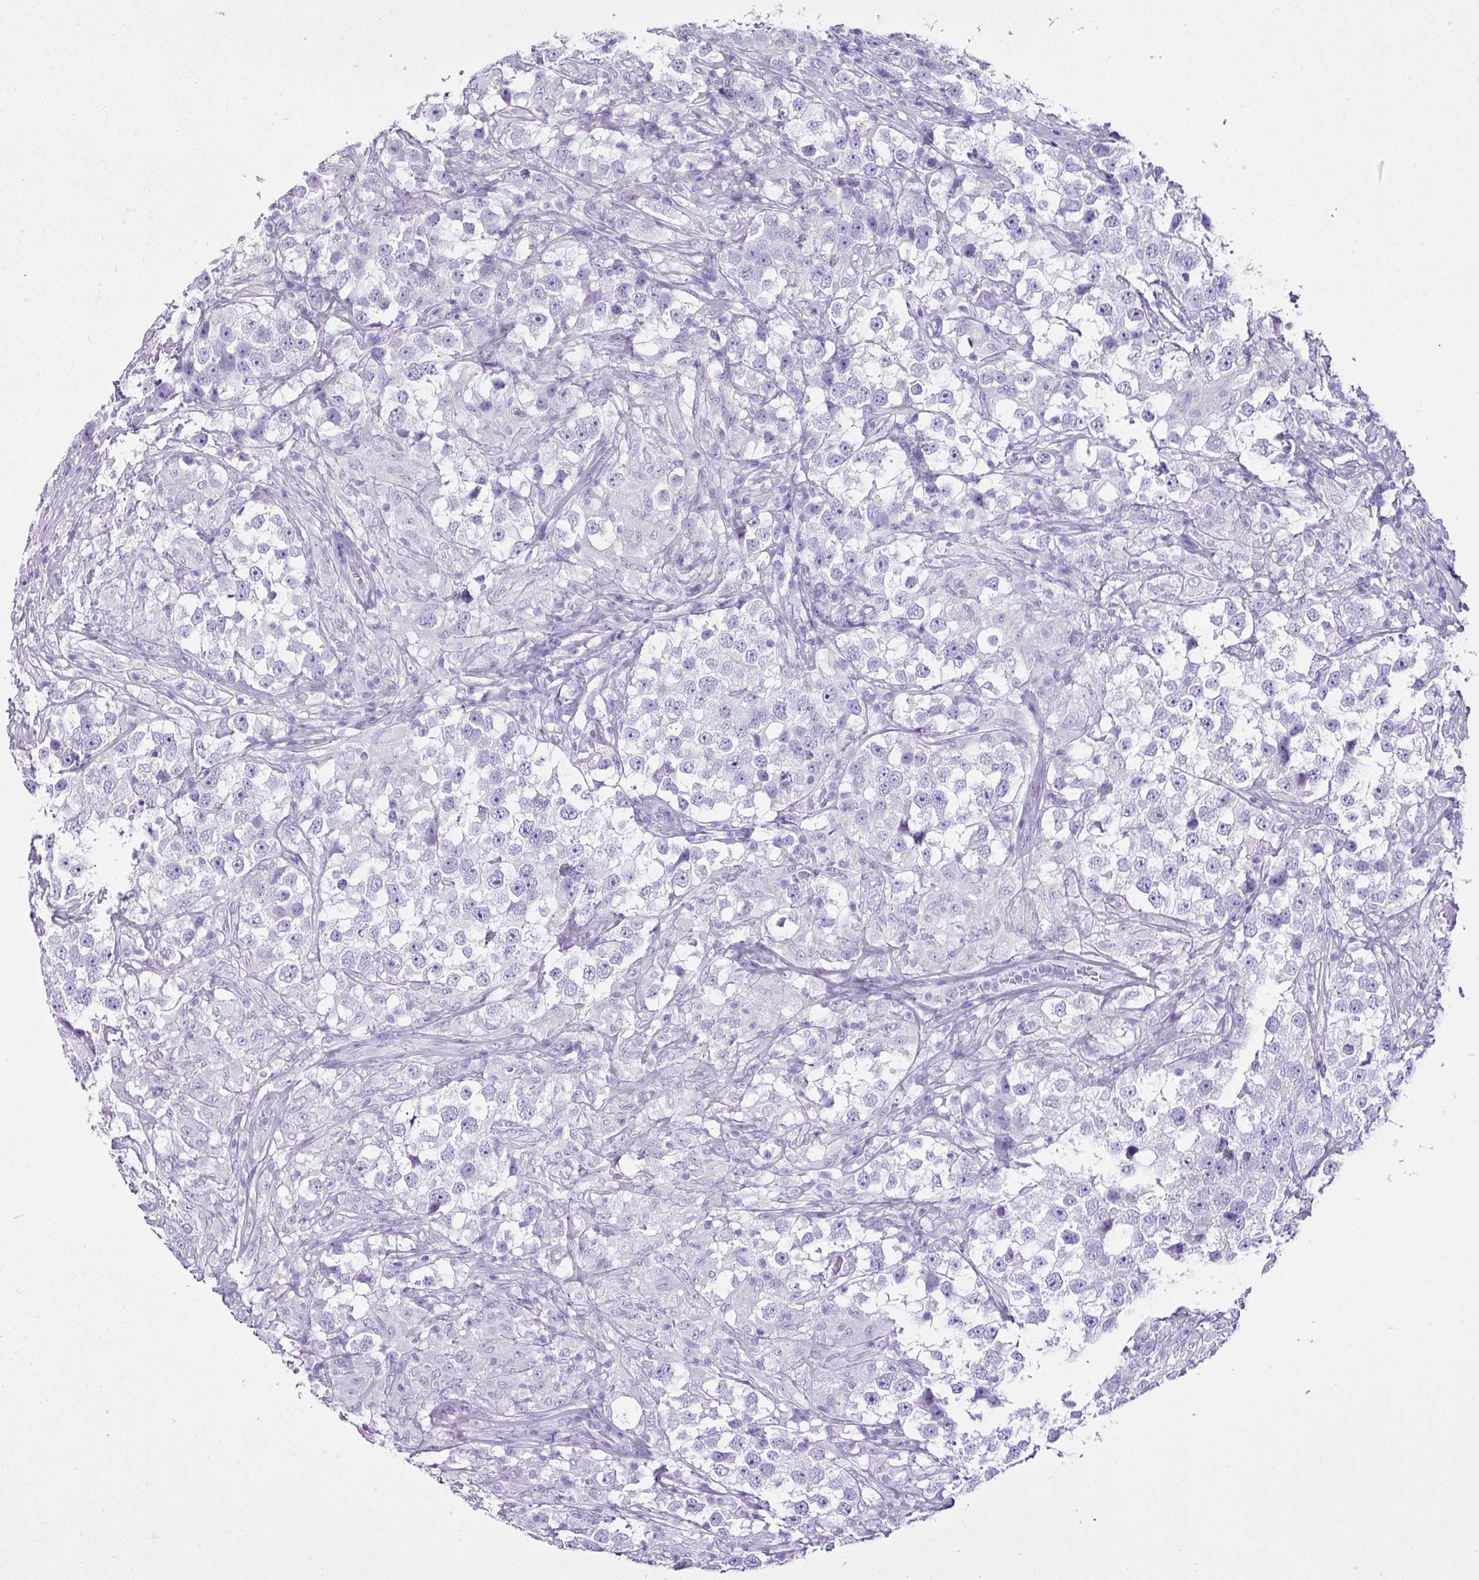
{"staining": {"intensity": "negative", "quantity": "none", "location": "none"}, "tissue": "testis cancer", "cell_type": "Tumor cells", "image_type": "cancer", "snomed": [{"axis": "morphology", "description": "Seminoma, NOS"}, {"axis": "topography", "description": "Testis"}], "caption": "Tumor cells show no significant protein staining in testis cancer (seminoma). (DAB (3,3'-diaminobenzidine) immunohistochemistry visualized using brightfield microscopy, high magnification).", "gene": "LILRB4", "patient": {"sex": "male", "age": 46}}